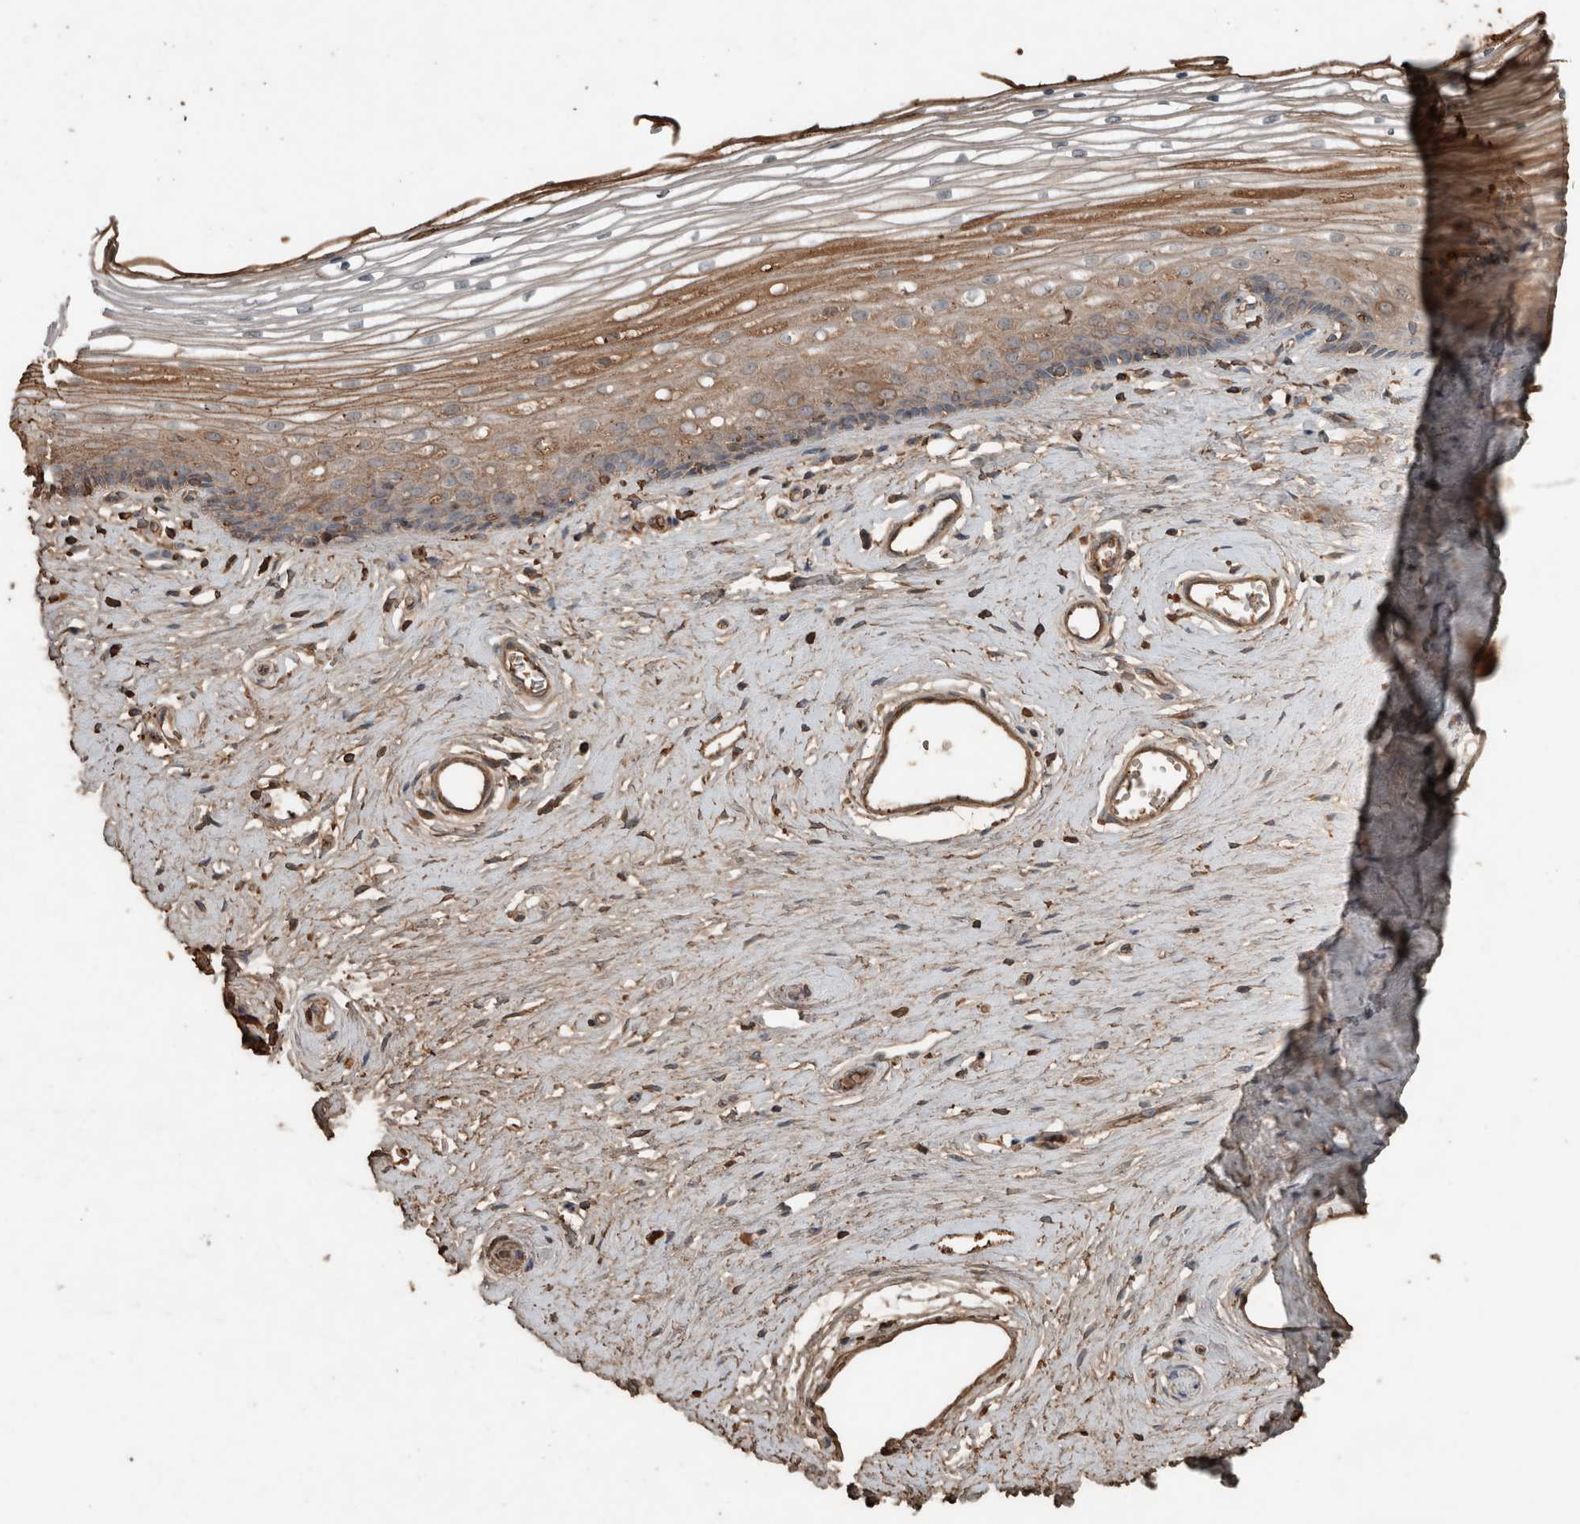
{"staining": {"intensity": "moderate", "quantity": "25%-75%", "location": "cytoplasmic/membranous"}, "tissue": "vagina", "cell_type": "Squamous epithelial cells", "image_type": "normal", "snomed": [{"axis": "morphology", "description": "Normal tissue, NOS"}, {"axis": "topography", "description": "Vagina"}], "caption": "This histopathology image exhibits immunohistochemistry (IHC) staining of unremarkable vagina, with medium moderate cytoplasmic/membranous expression in approximately 25%-75% of squamous epithelial cells.", "gene": "USP34", "patient": {"sex": "female", "age": 46}}